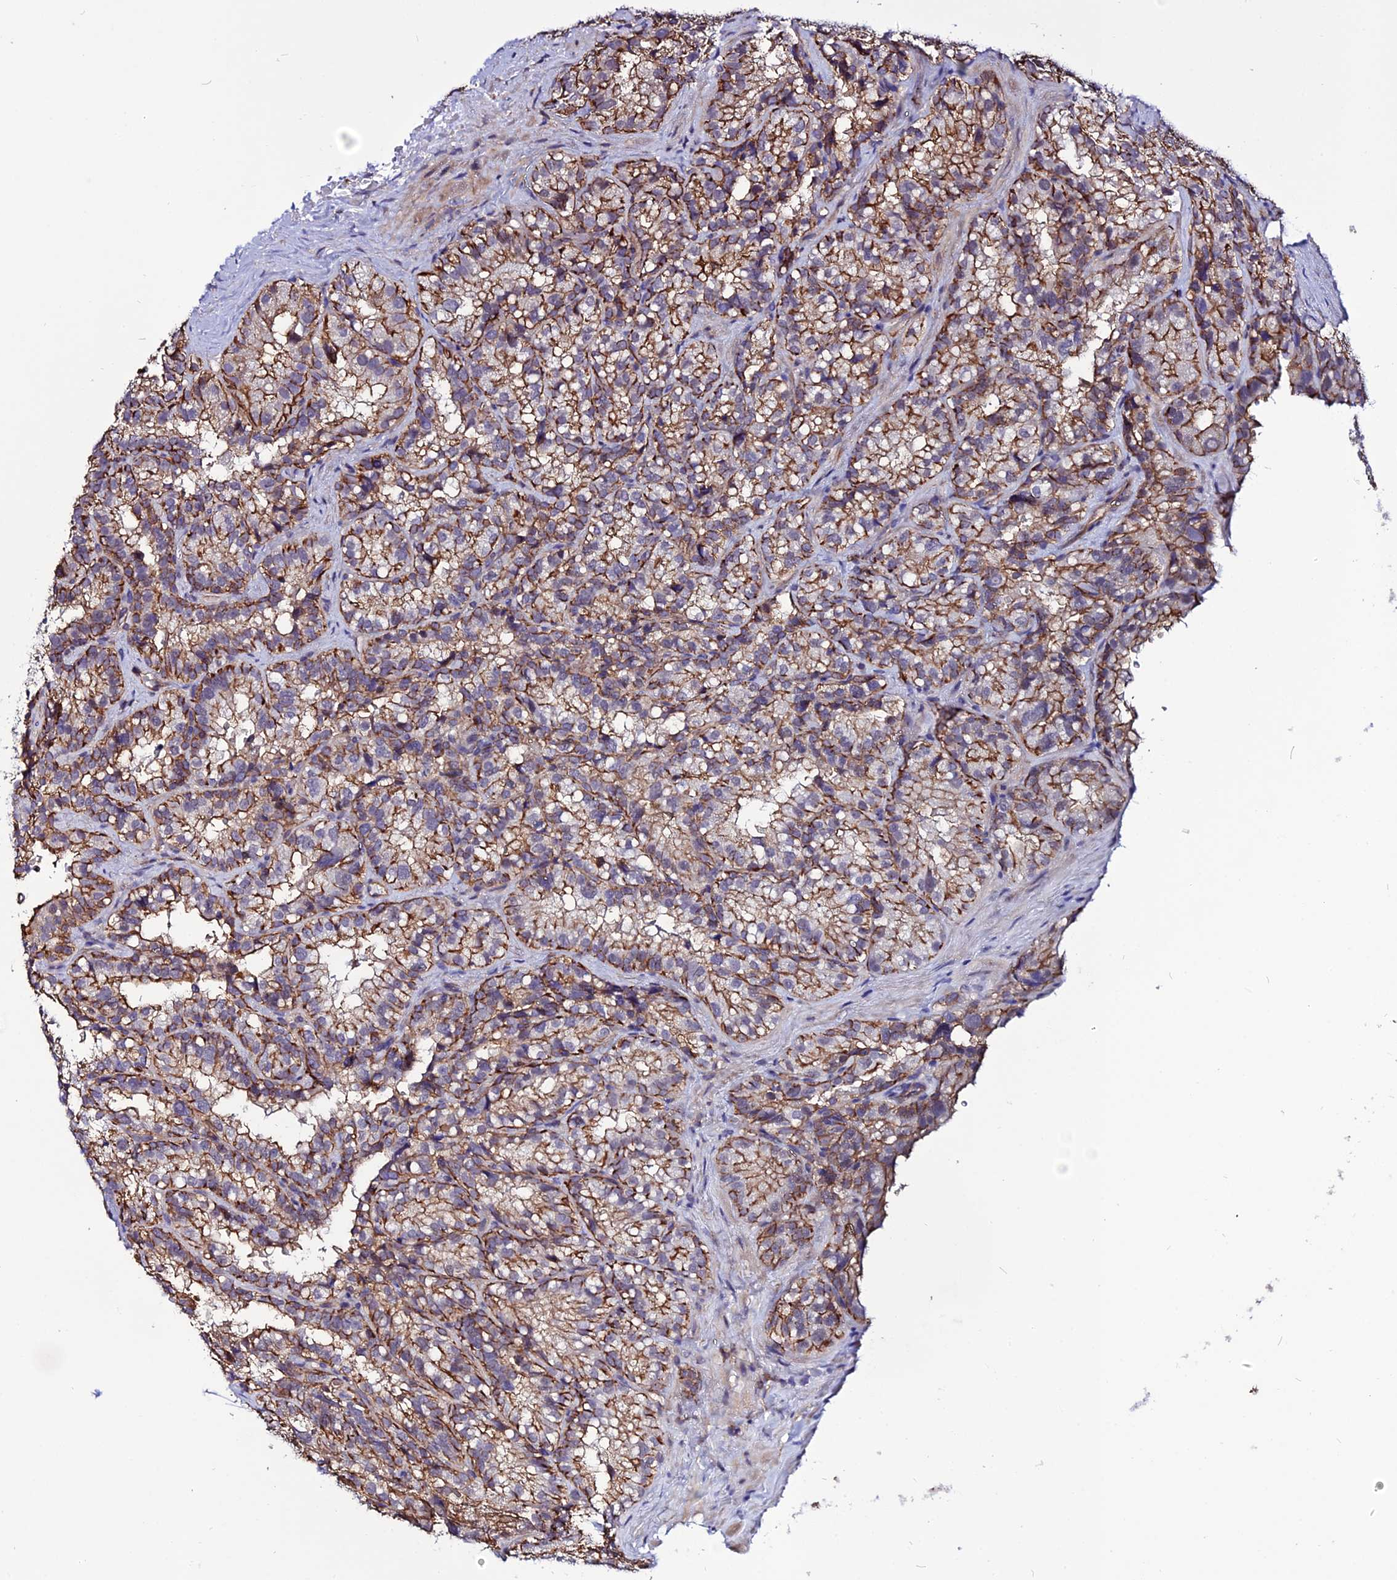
{"staining": {"intensity": "moderate", "quantity": ">75%", "location": "cytoplasmic/membranous"}, "tissue": "seminal vesicle", "cell_type": "Glandular cells", "image_type": "normal", "snomed": [{"axis": "morphology", "description": "Normal tissue, NOS"}, {"axis": "topography", "description": "Seminal veicle"}], "caption": "This micrograph exhibits IHC staining of unremarkable human seminal vesicle, with medium moderate cytoplasmic/membranous positivity in about >75% of glandular cells.", "gene": "USP17L10", "patient": {"sex": "male", "age": 58}}